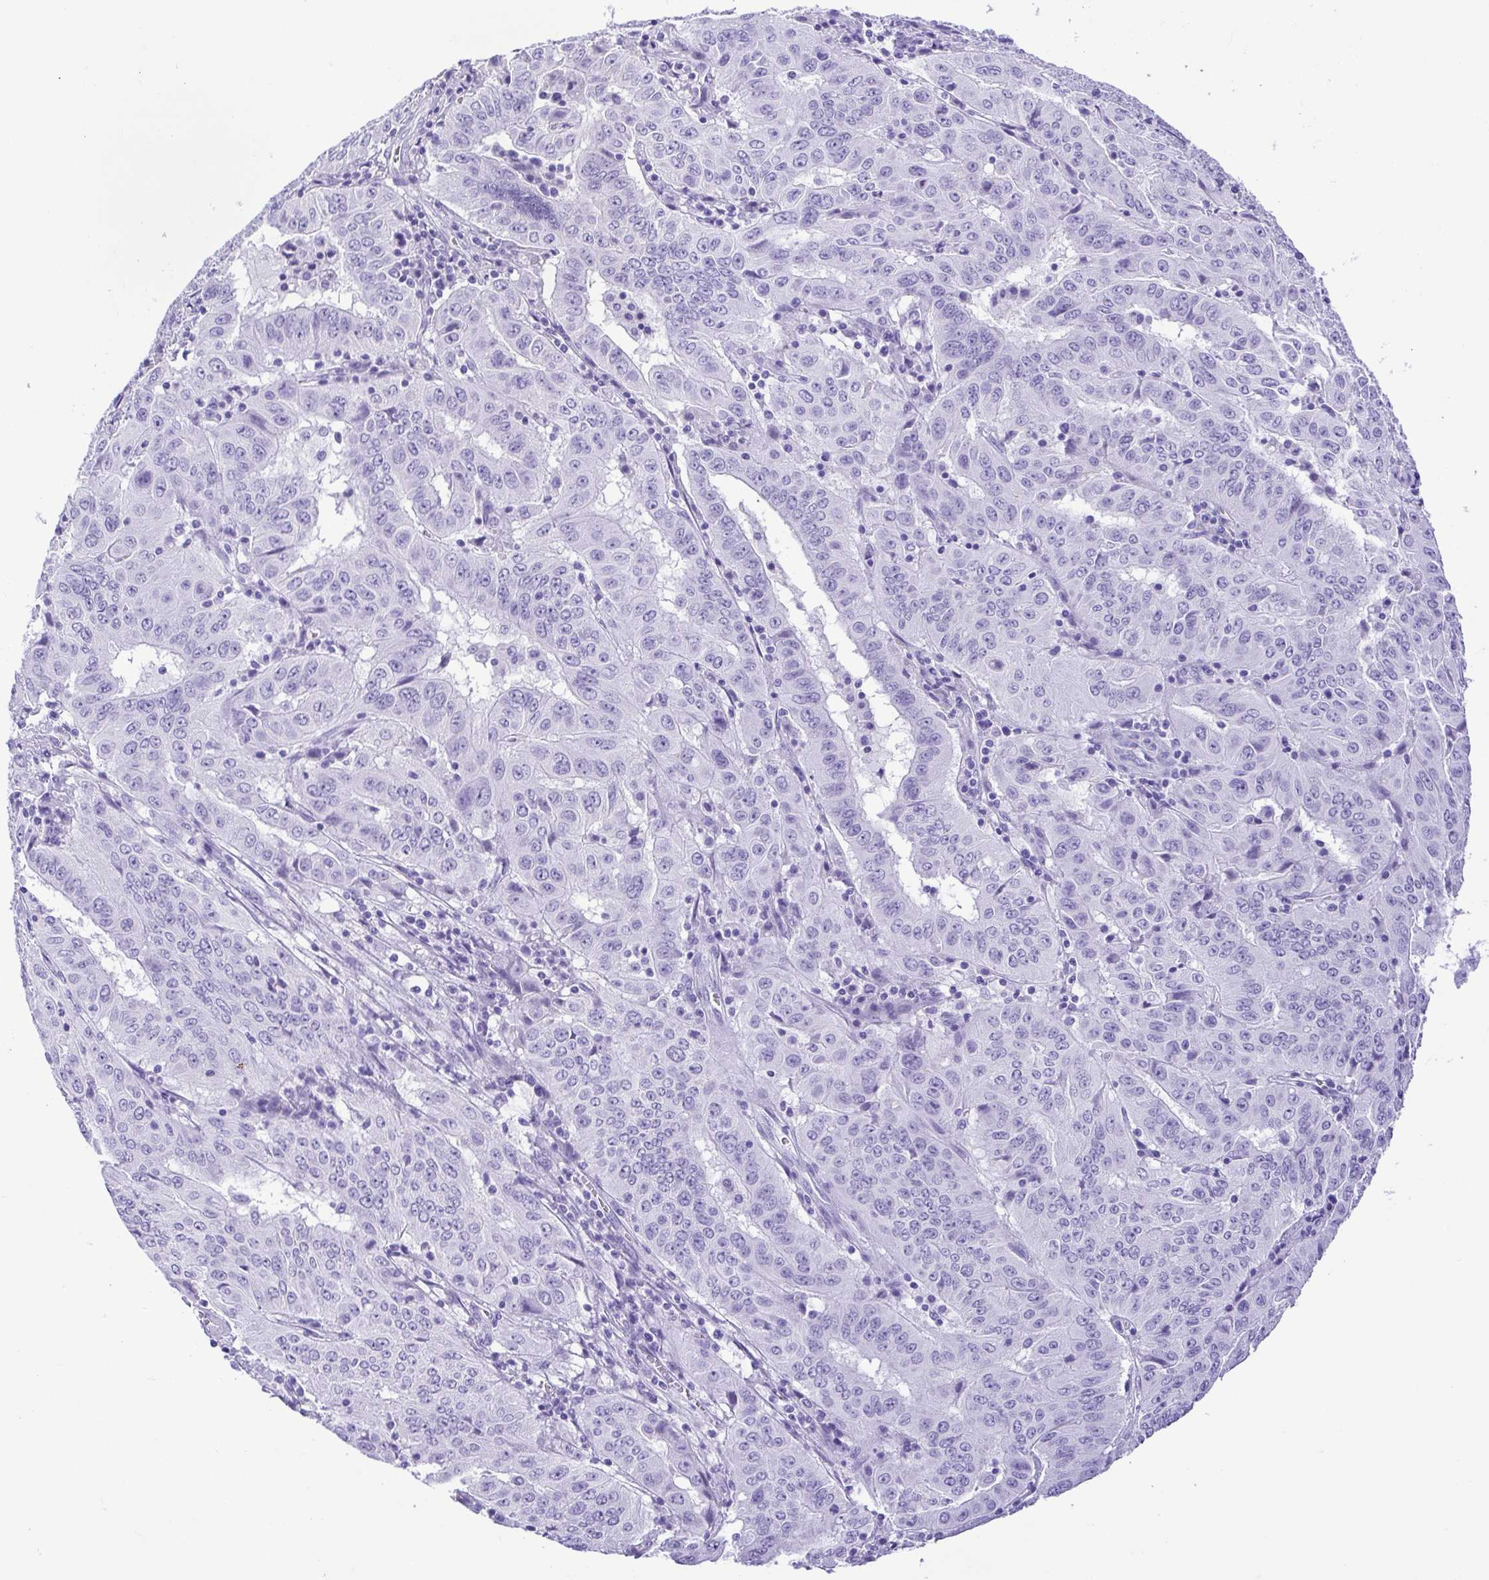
{"staining": {"intensity": "negative", "quantity": "none", "location": "none"}, "tissue": "pancreatic cancer", "cell_type": "Tumor cells", "image_type": "cancer", "snomed": [{"axis": "morphology", "description": "Adenocarcinoma, NOS"}, {"axis": "topography", "description": "Pancreas"}], "caption": "This is a image of IHC staining of pancreatic cancer, which shows no staining in tumor cells.", "gene": "CDSN", "patient": {"sex": "male", "age": 63}}